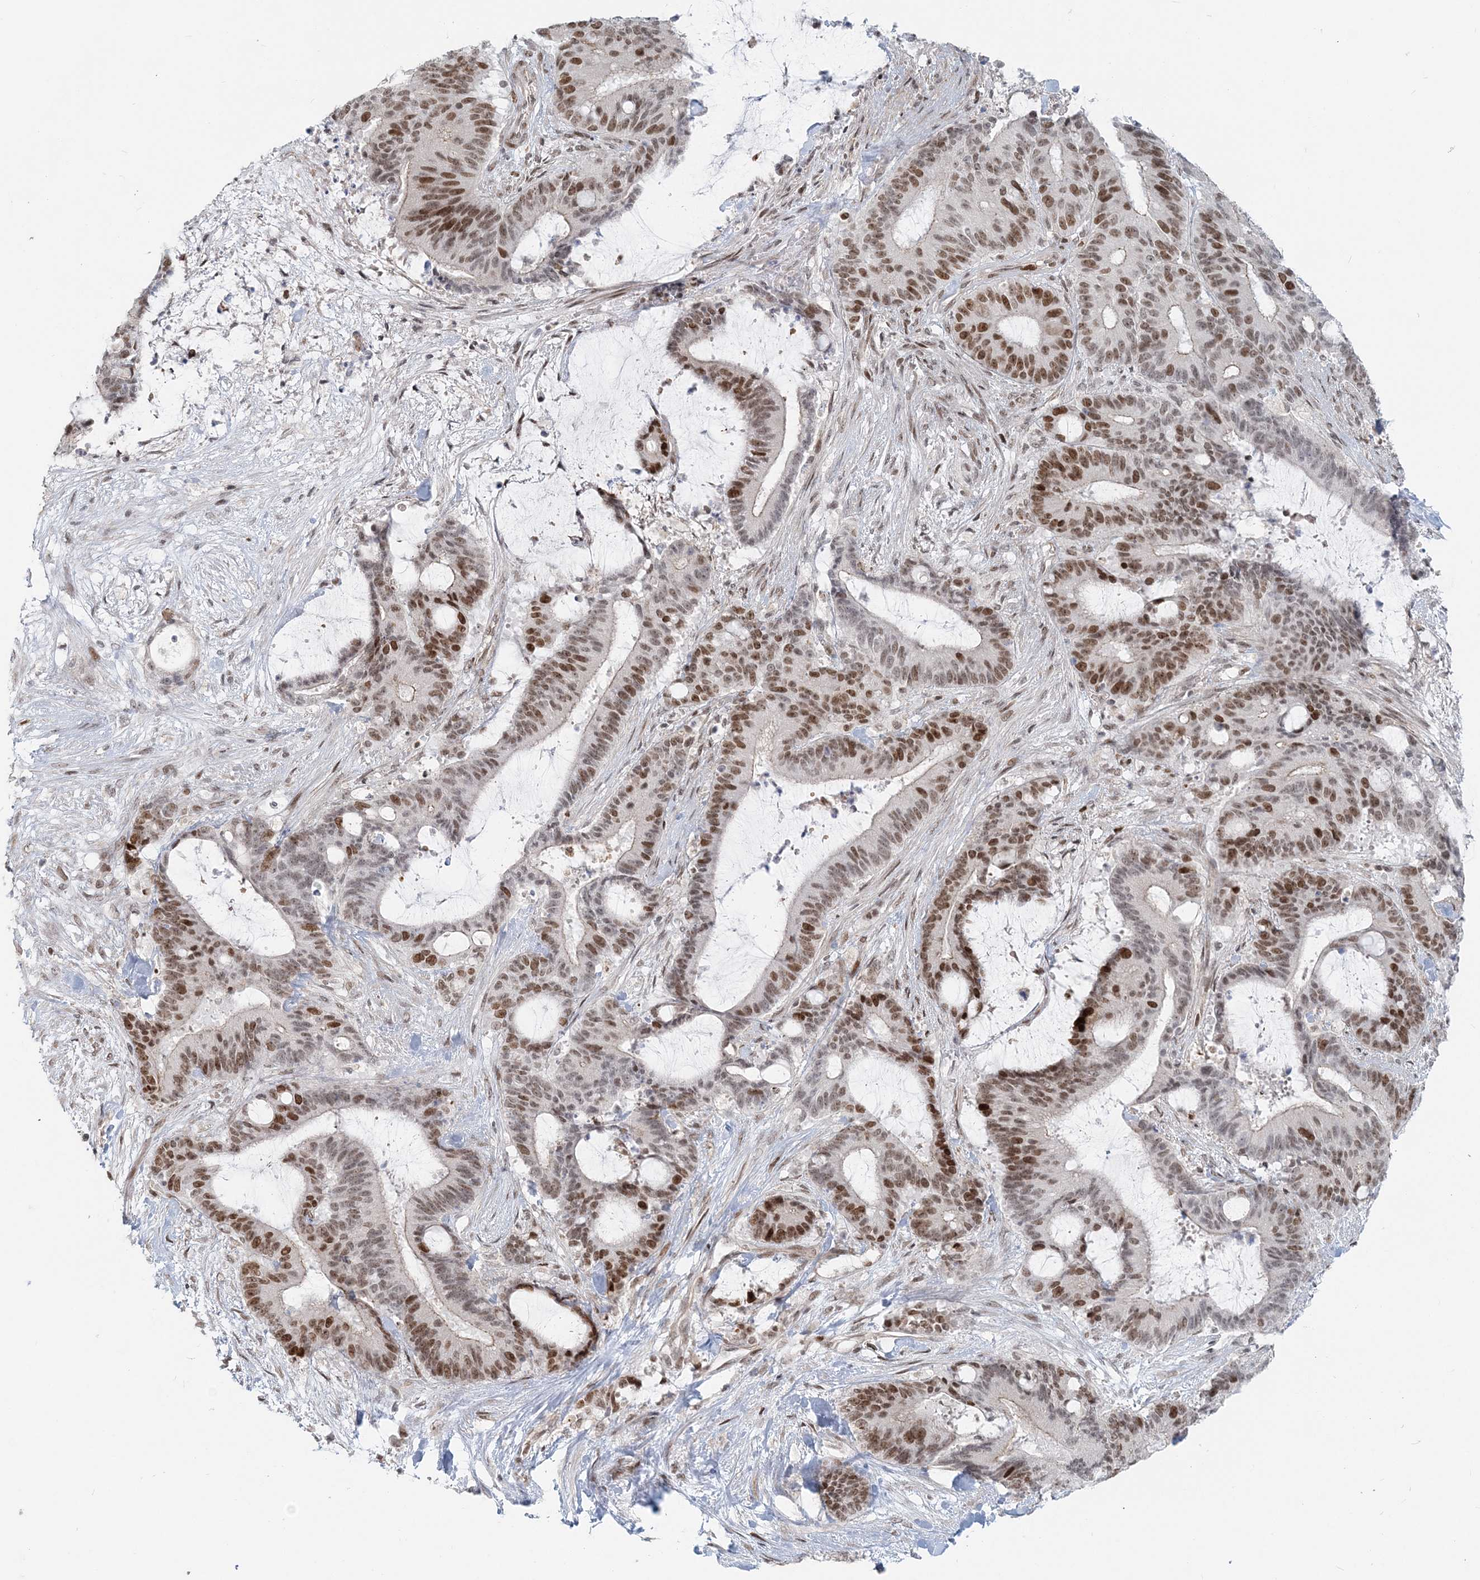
{"staining": {"intensity": "moderate", "quantity": ">75%", "location": "nuclear"}, "tissue": "liver cancer", "cell_type": "Tumor cells", "image_type": "cancer", "snomed": [{"axis": "morphology", "description": "Normal tissue, NOS"}, {"axis": "morphology", "description": "Cholangiocarcinoma"}, {"axis": "topography", "description": "Liver"}, {"axis": "topography", "description": "Peripheral nerve tissue"}], "caption": "Immunohistochemical staining of liver cancer demonstrates medium levels of moderate nuclear protein positivity in approximately >75% of tumor cells. The staining was performed using DAB, with brown indicating positive protein expression. Nuclei are stained blue with hematoxylin.", "gene": "BAZ1B", "patient": {"sex": "female", "age": 73}}